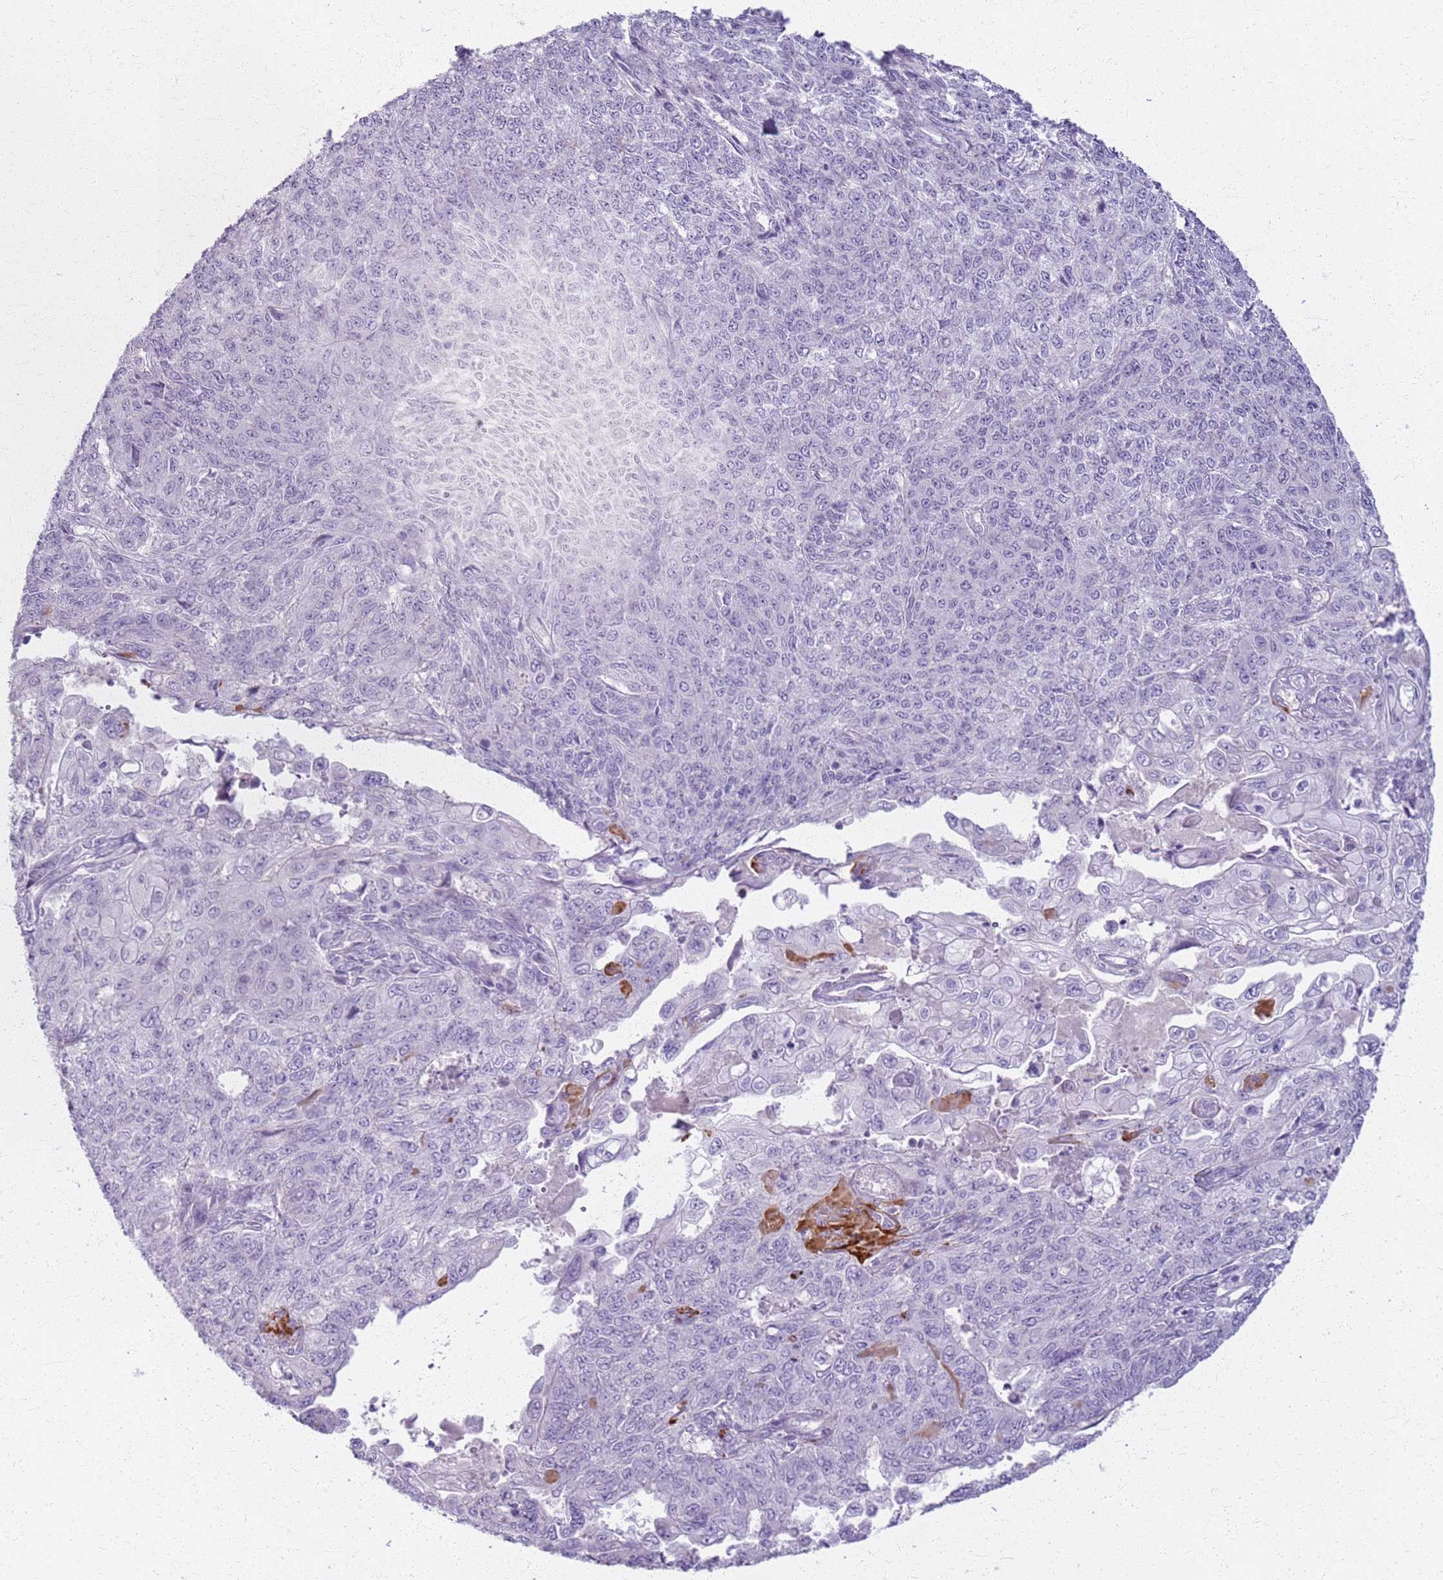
{"staining": {"intensity": "negative", "quantity": "none", "location": "none"}, "tissue": "endometrial cancer", "cell_type": "Tumor cells", "image_type": "cancer", "snomed": [{"axis": "morphology", "description": "Adenocarcinoma, NOS"}, {"axis": "topography", "description": "Endometrium"}], "caption": "This is an IHC image of human endometrial adenocarcinoma. There is no positivity in tumor cells.", "gene": "CSRP3", "patient": {"sex": "female", "age": 32}}